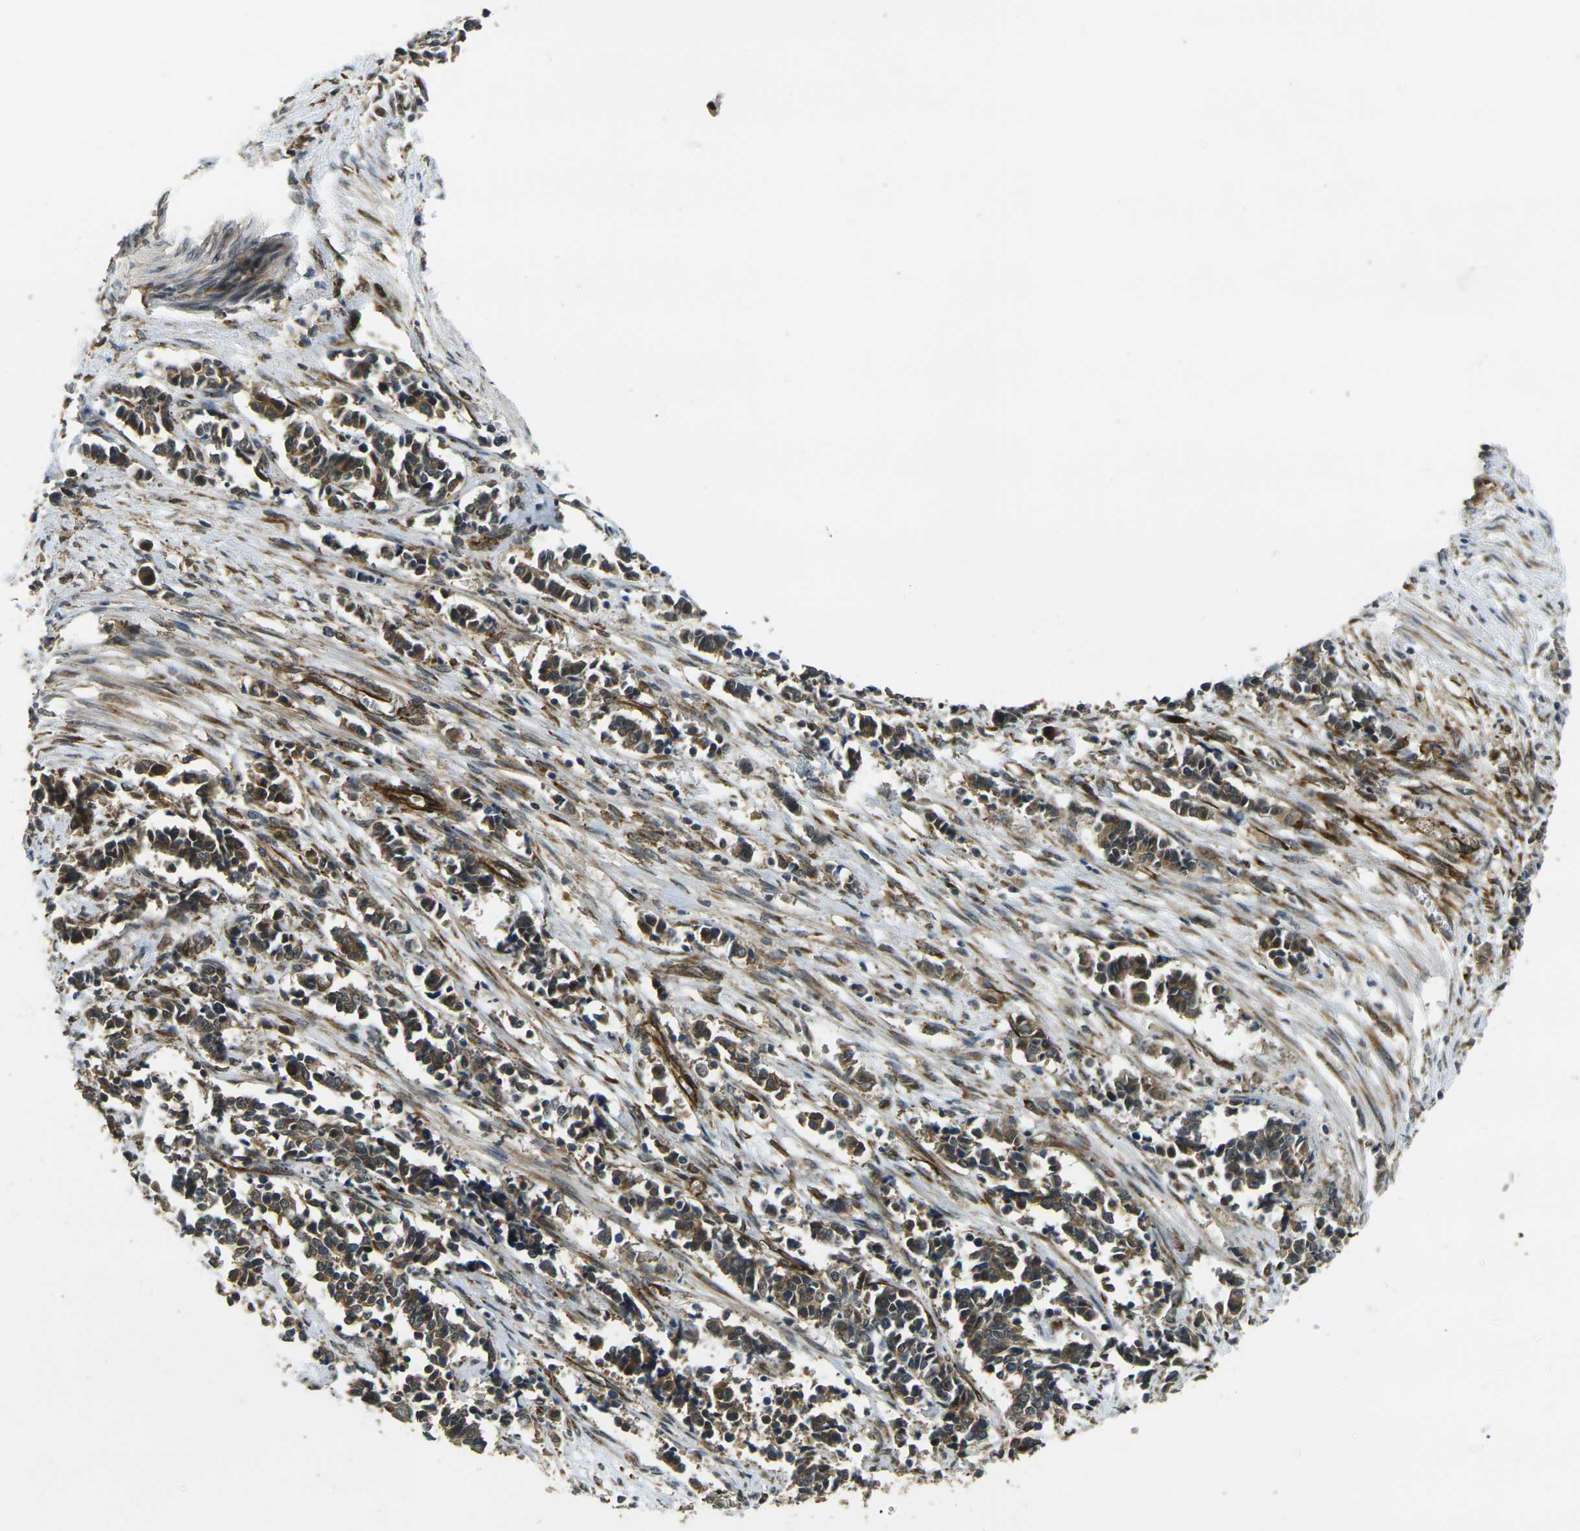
{"staining": {"intensity": "moderate", "quantity": "<25%", "location": "cytoplasmic/membranous"}, "tissue": "cervical cancer", "cell_type": "Tumor cells", "image_type": "cancer", "snomed": [{"axis": "morphology", "description": "Normal tissue, NOS"}, {"axis": "morphology", "description": "Squamous cell carcinoma, NOS"}, {"axis": "topography", "description": "Cervix"}], "caption": "This is a histology image of IHC staining of cervical cancer, which shows moderate staining in the cytoplasmic/membranous of tumor cells.", "gene": "FUT11", "patient": {"sex": "female", "age": 35}}